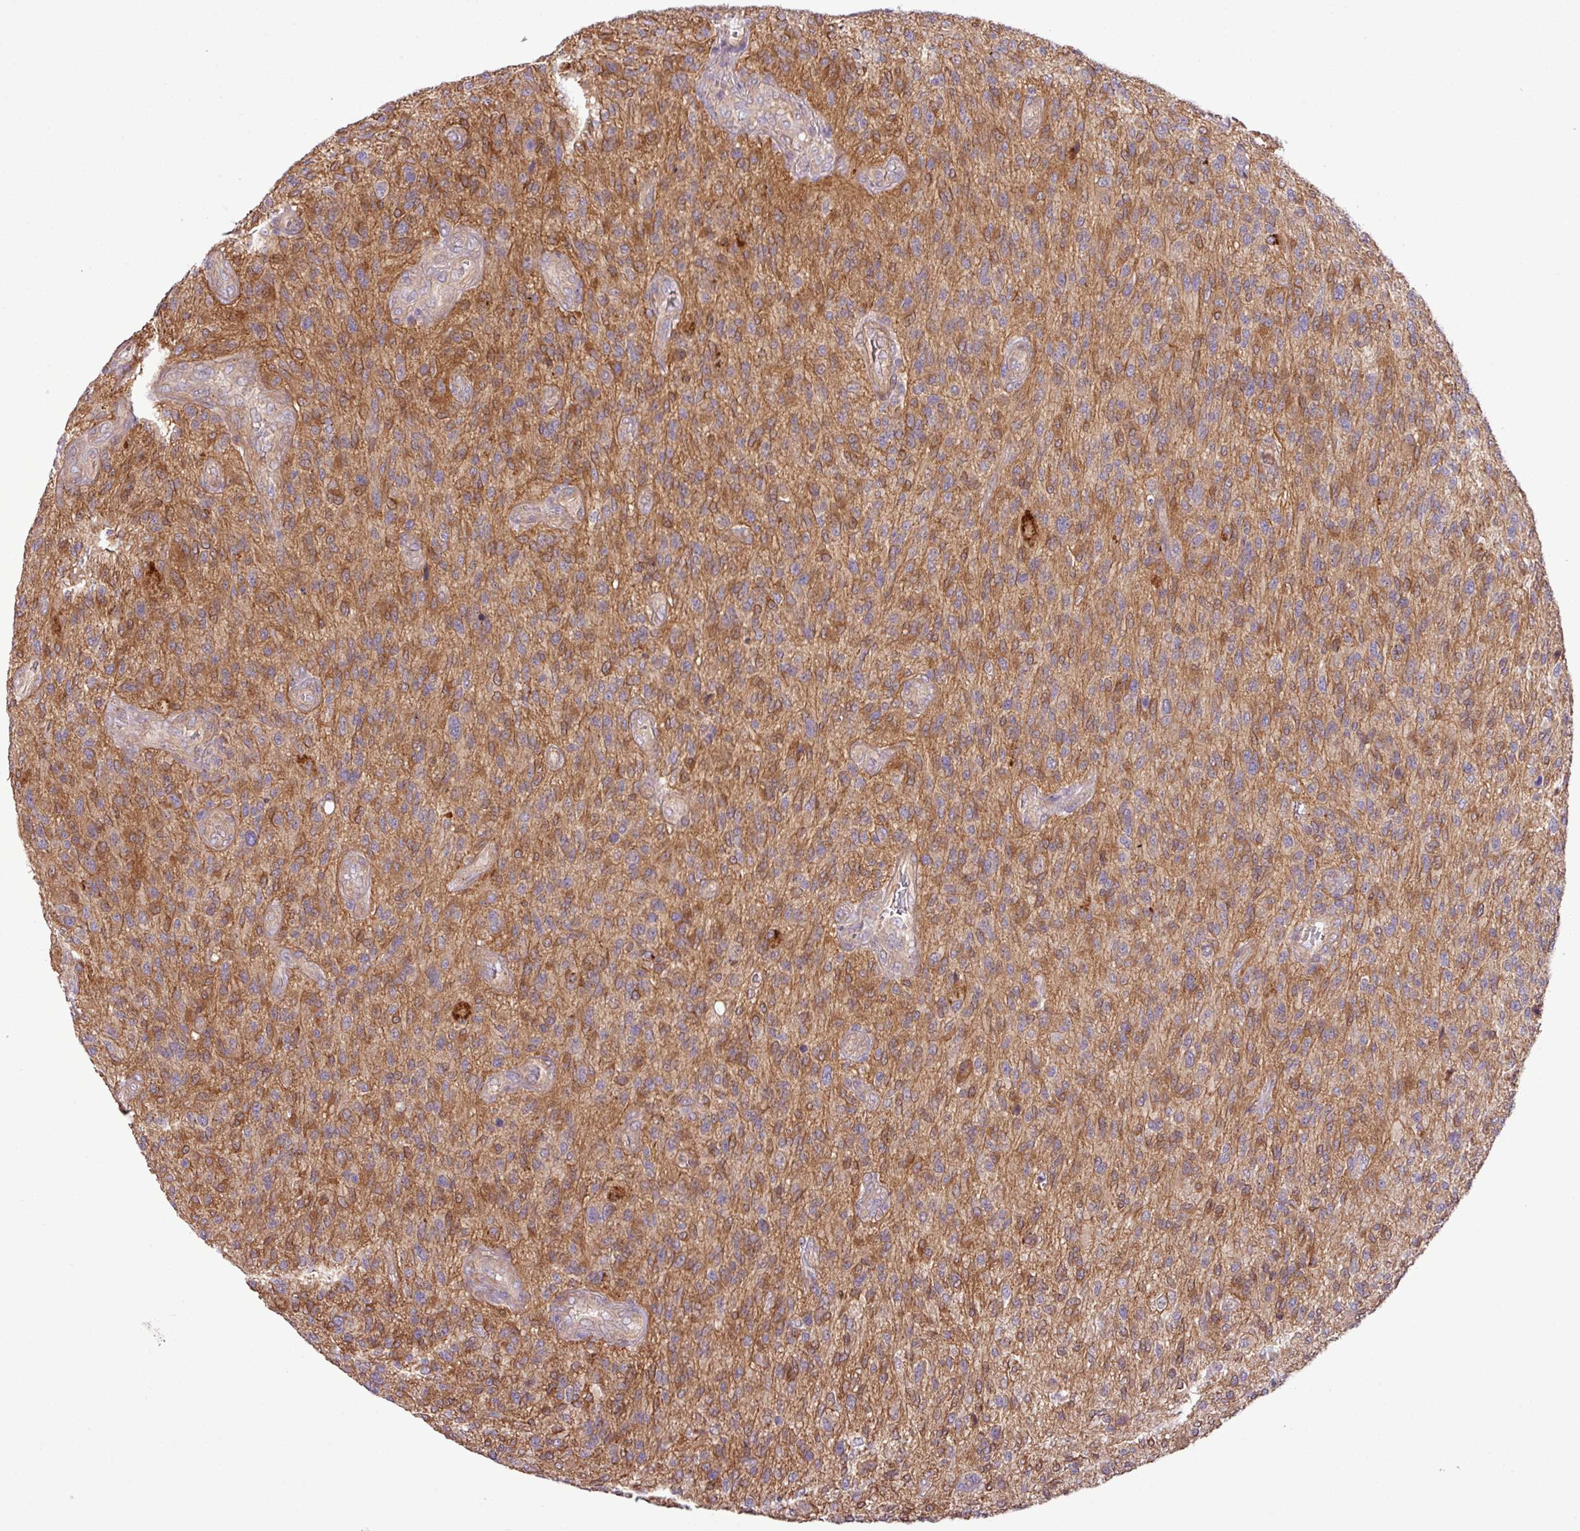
{"staining": {"intensity": "moderate", "quantity": ">75%", "location": "cytoplasmic/membranous"}, "tissue": "glioma", "cell_type": "Tumor cells", "image_type": "cancer", "snomed": [{"axis": "morphology", "description": "Glioma, malignant, High grade"}, {"axis": "topography", "description": "Brain"}], "caption": "A brown stain labels moderate cytoplasmic/membranous positivity of a protein in malignant glioma (high-grade) tumor cells.", "gene": "XIAP", "patient": {"sex": "male", "age": 47}}